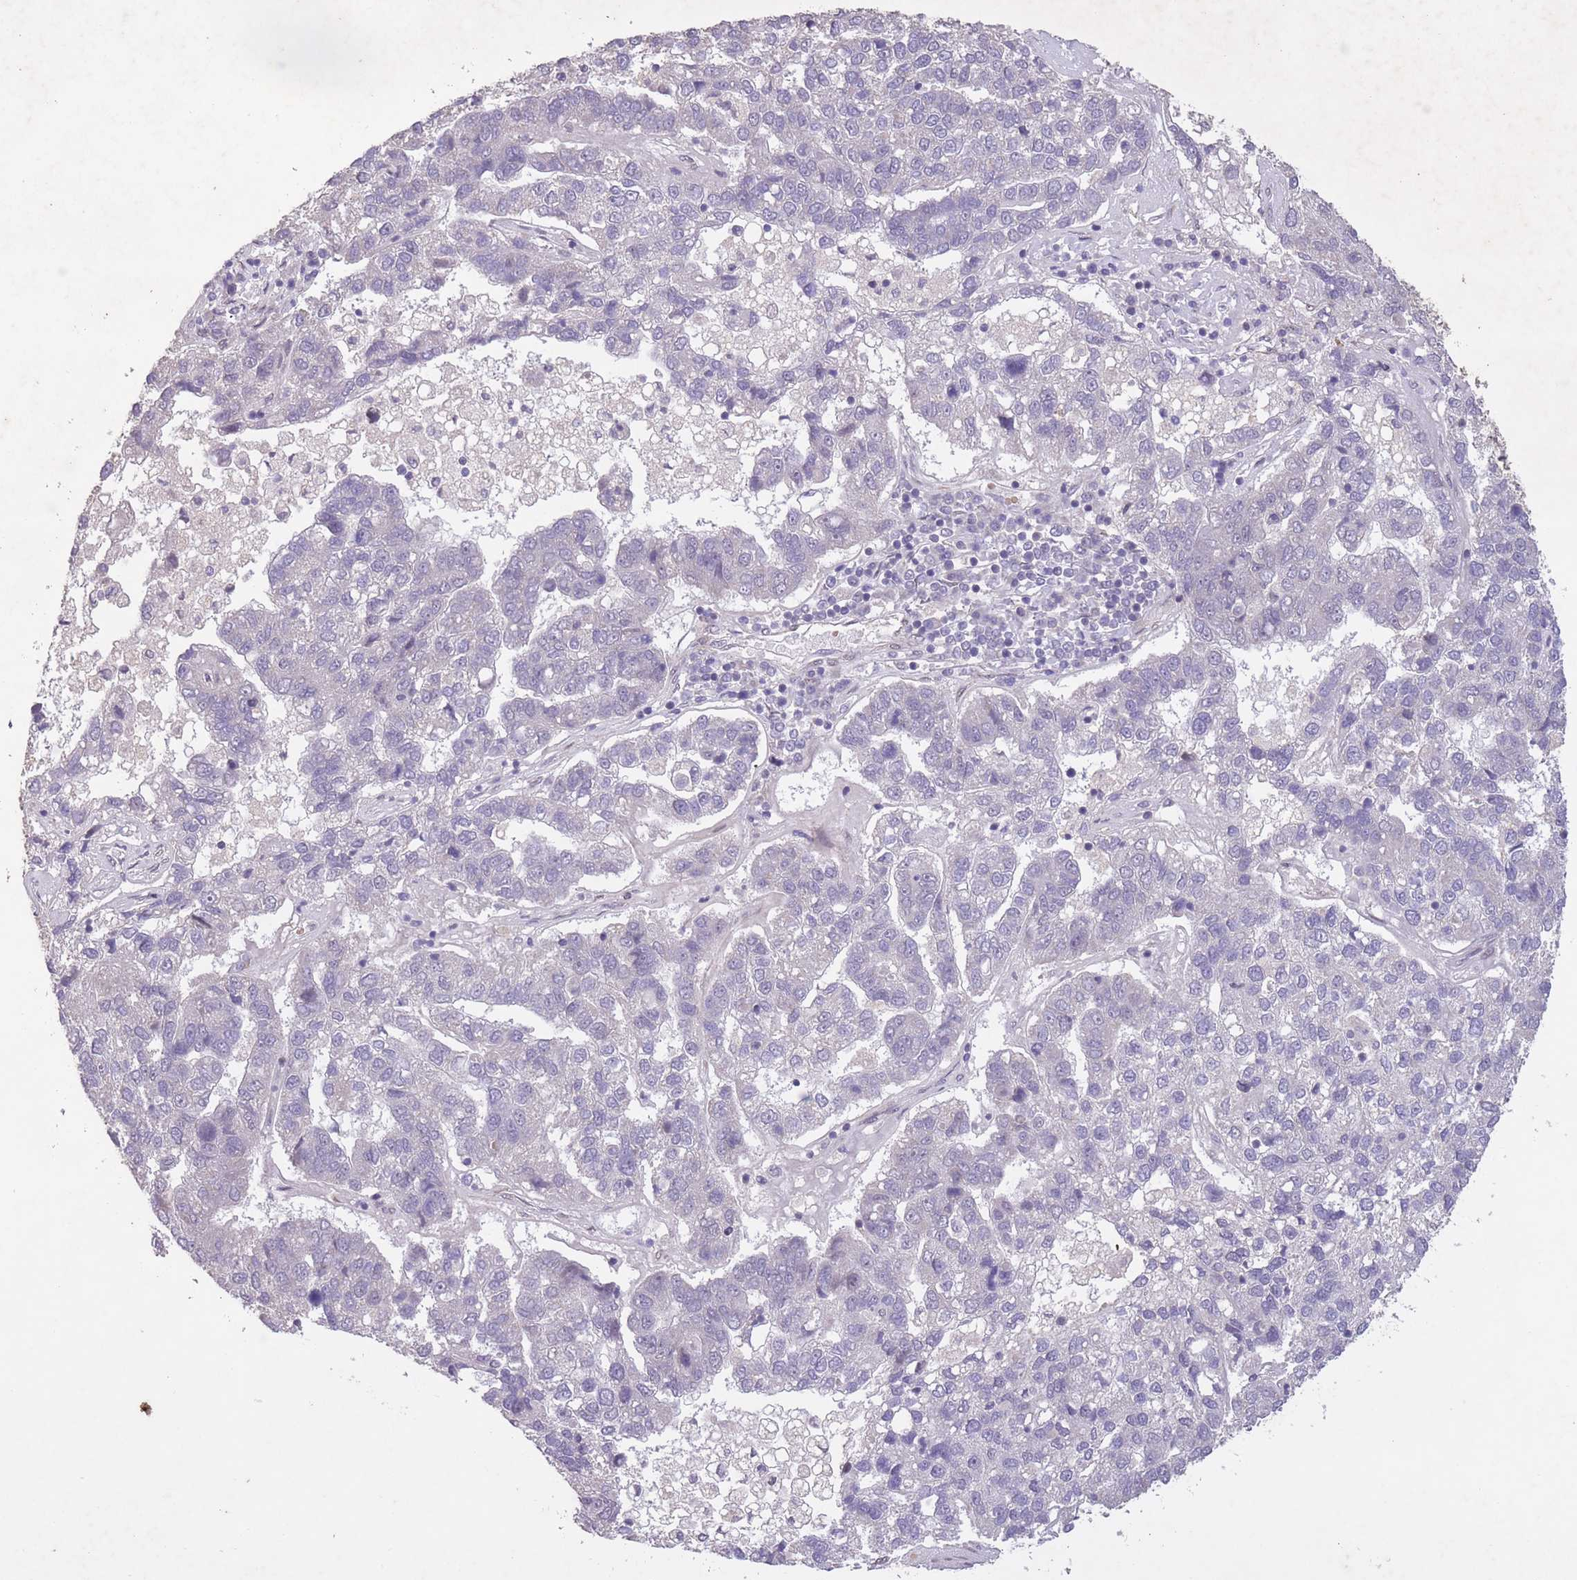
{"staining": {"intensity": "negative", "quantity": "none", "location": "none"}, "tissue": "pancreatic cancer", "cell_type": "Tumor cells", "image_type": "cancer", "snomed": [{"axis": "morphology", "description": "Adenocarcinoma, NOS"}, {"axis": "topography", "description": "Pancreas"}], "caption": "A micrograph of human pancreatic cancer is negative for staining in tumor cells. (DAB (3,3'-diaminobenzidine) immunohistochemistry (IHC) with hematoxylin counter stain).", "gene": "CBX6", "patient": {"sex": "female", "age": 61}}